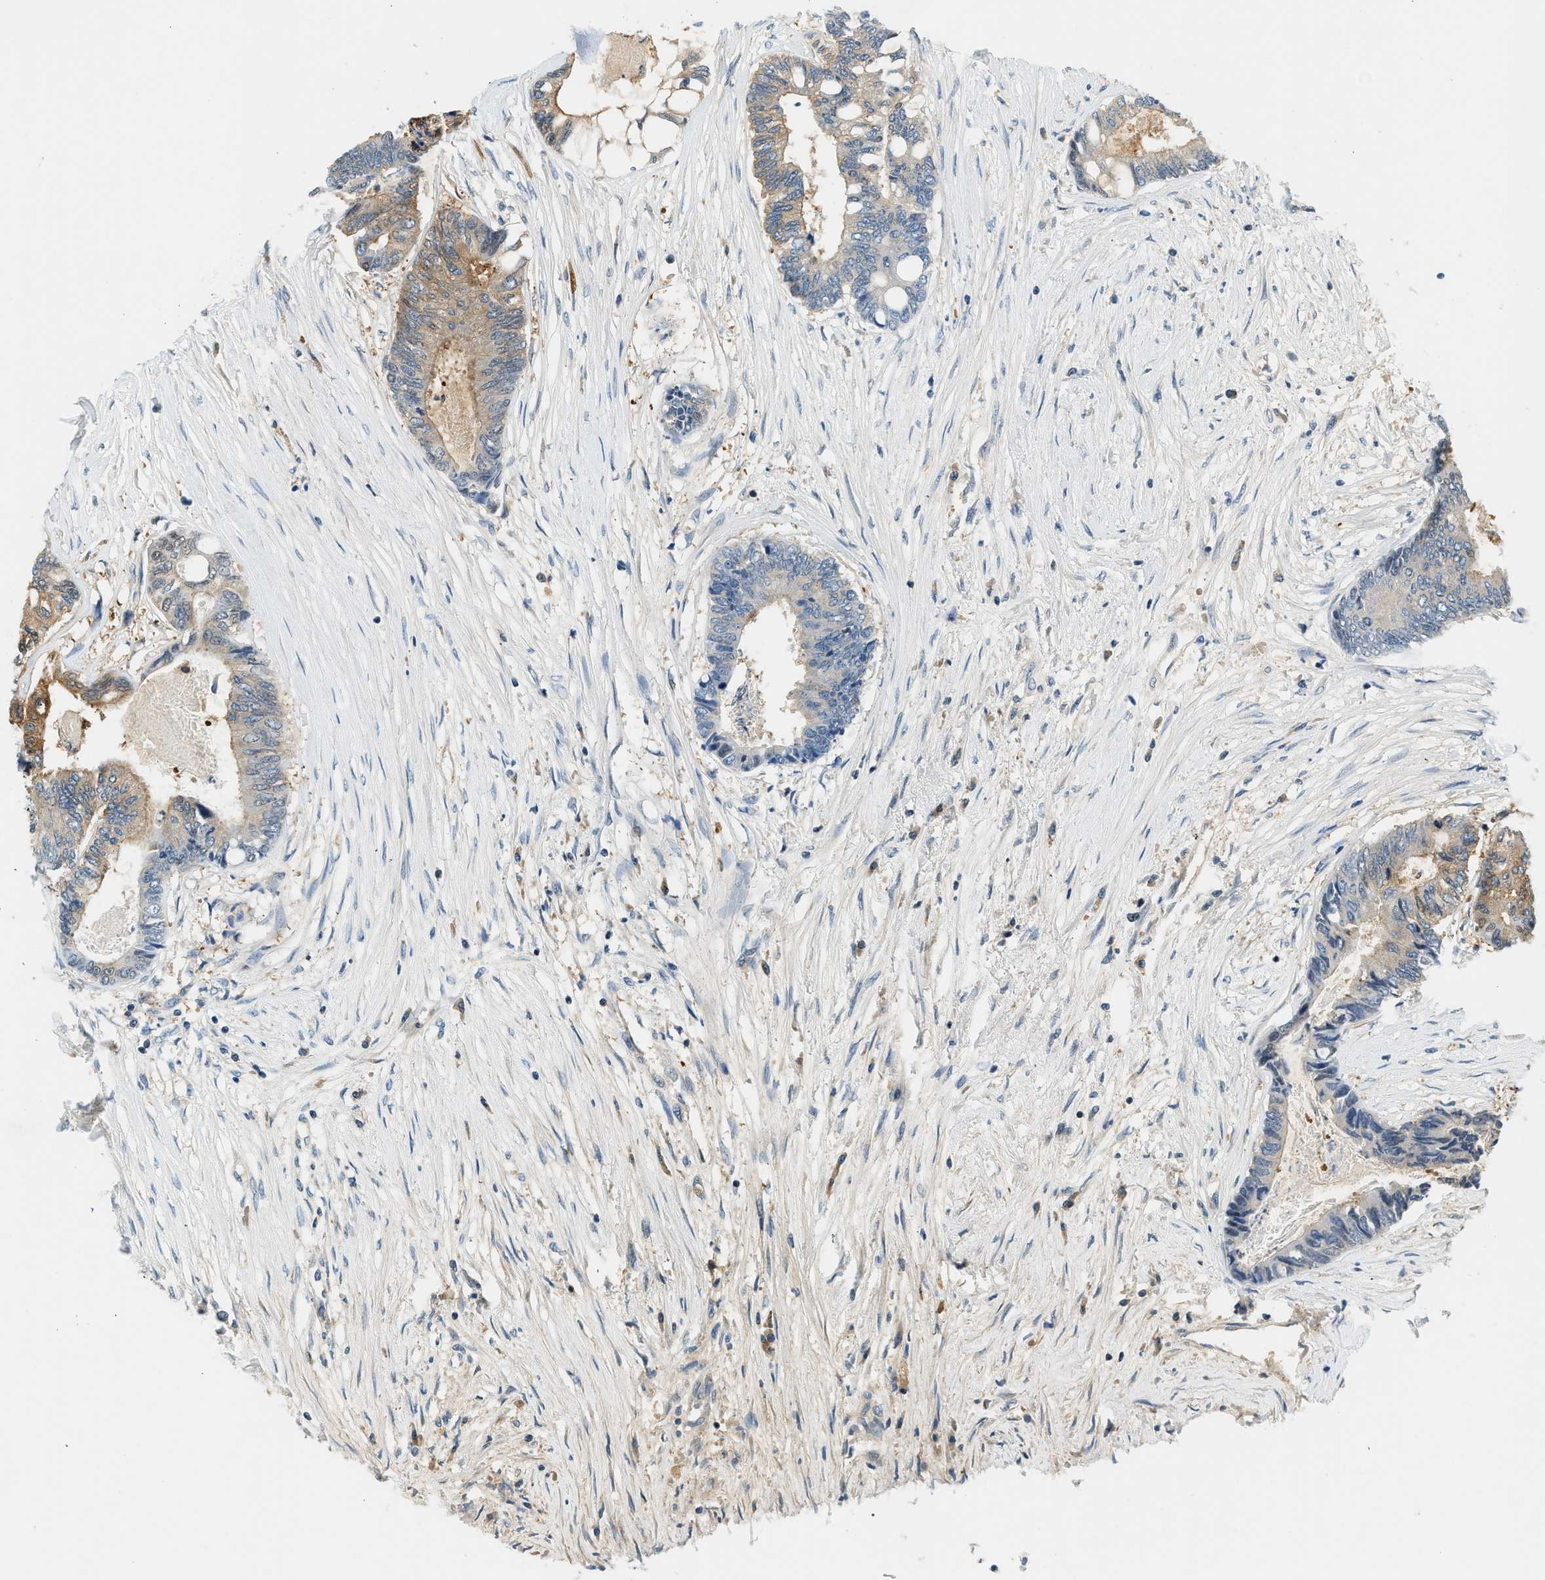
{"staining": {"intensity": "moderate", "quantity": "25%-75%", "location": "cytoplasmic/membranous"}, "tissue": "colorectal cancer", "cell_type": "Tumor cells", "image_type": "cancer", "snomed": [{"axis": "morphology", "description": "Adenocarcinoma, NOS"}, {"axis": "topography", "description": "Rectum"}], "caption": "IHC photomicrograph of colorectal adenocarcinoma stained for a protein (brown), which displays medium levels of moderate cytoplasmic/membranous staining in about 25%-75% of tumor cells.", "gene": "SLC35E1", "patient": {"sex": "male", "age": 63}}